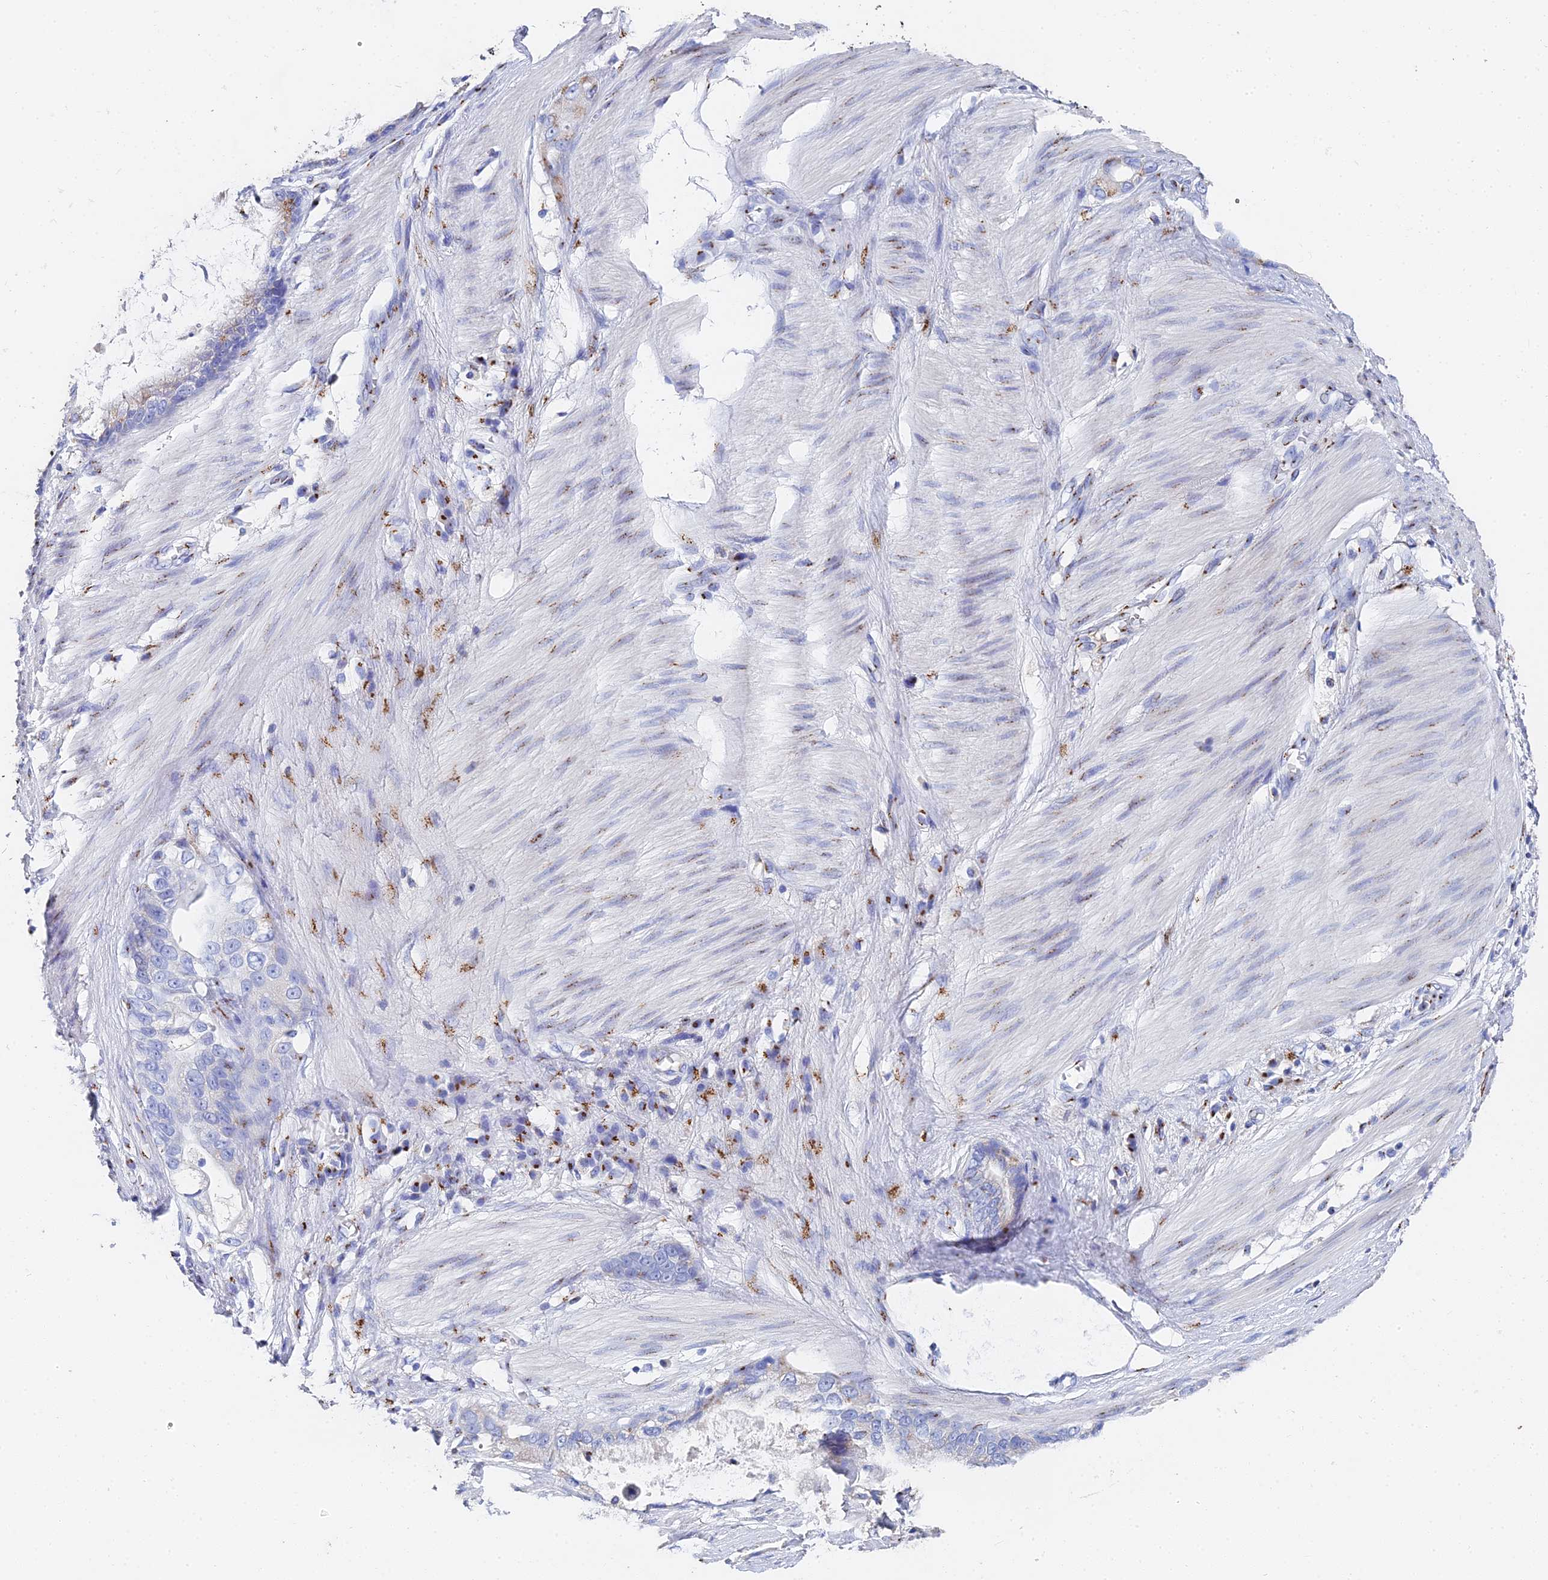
{"staining": {"intensity": "moderate", "quantity": "25%-75%", "location": "cytoplasmic/membranous"}, "tissue": "stomach cancer", "cell_type": "Tumor cells", "image_type": "cancer", "snomed": [{"axis": "morphology", "description": "Adenocarcinoma, NOS"}, {"axis": "topography", "description": "Stomach"}], "caption": "High-magnification brightfield microscopy of adenocarcinoma (stomach) stained with DAB (brown) and counterstained with hematoxylin (blue). tumor cells exhibit moderate cytoplasmic/membranous staining is seen in approximately25%-75% of cells.", "gene": "ENSG00000268674", "patient": {"sex": "male", "age": 55}}